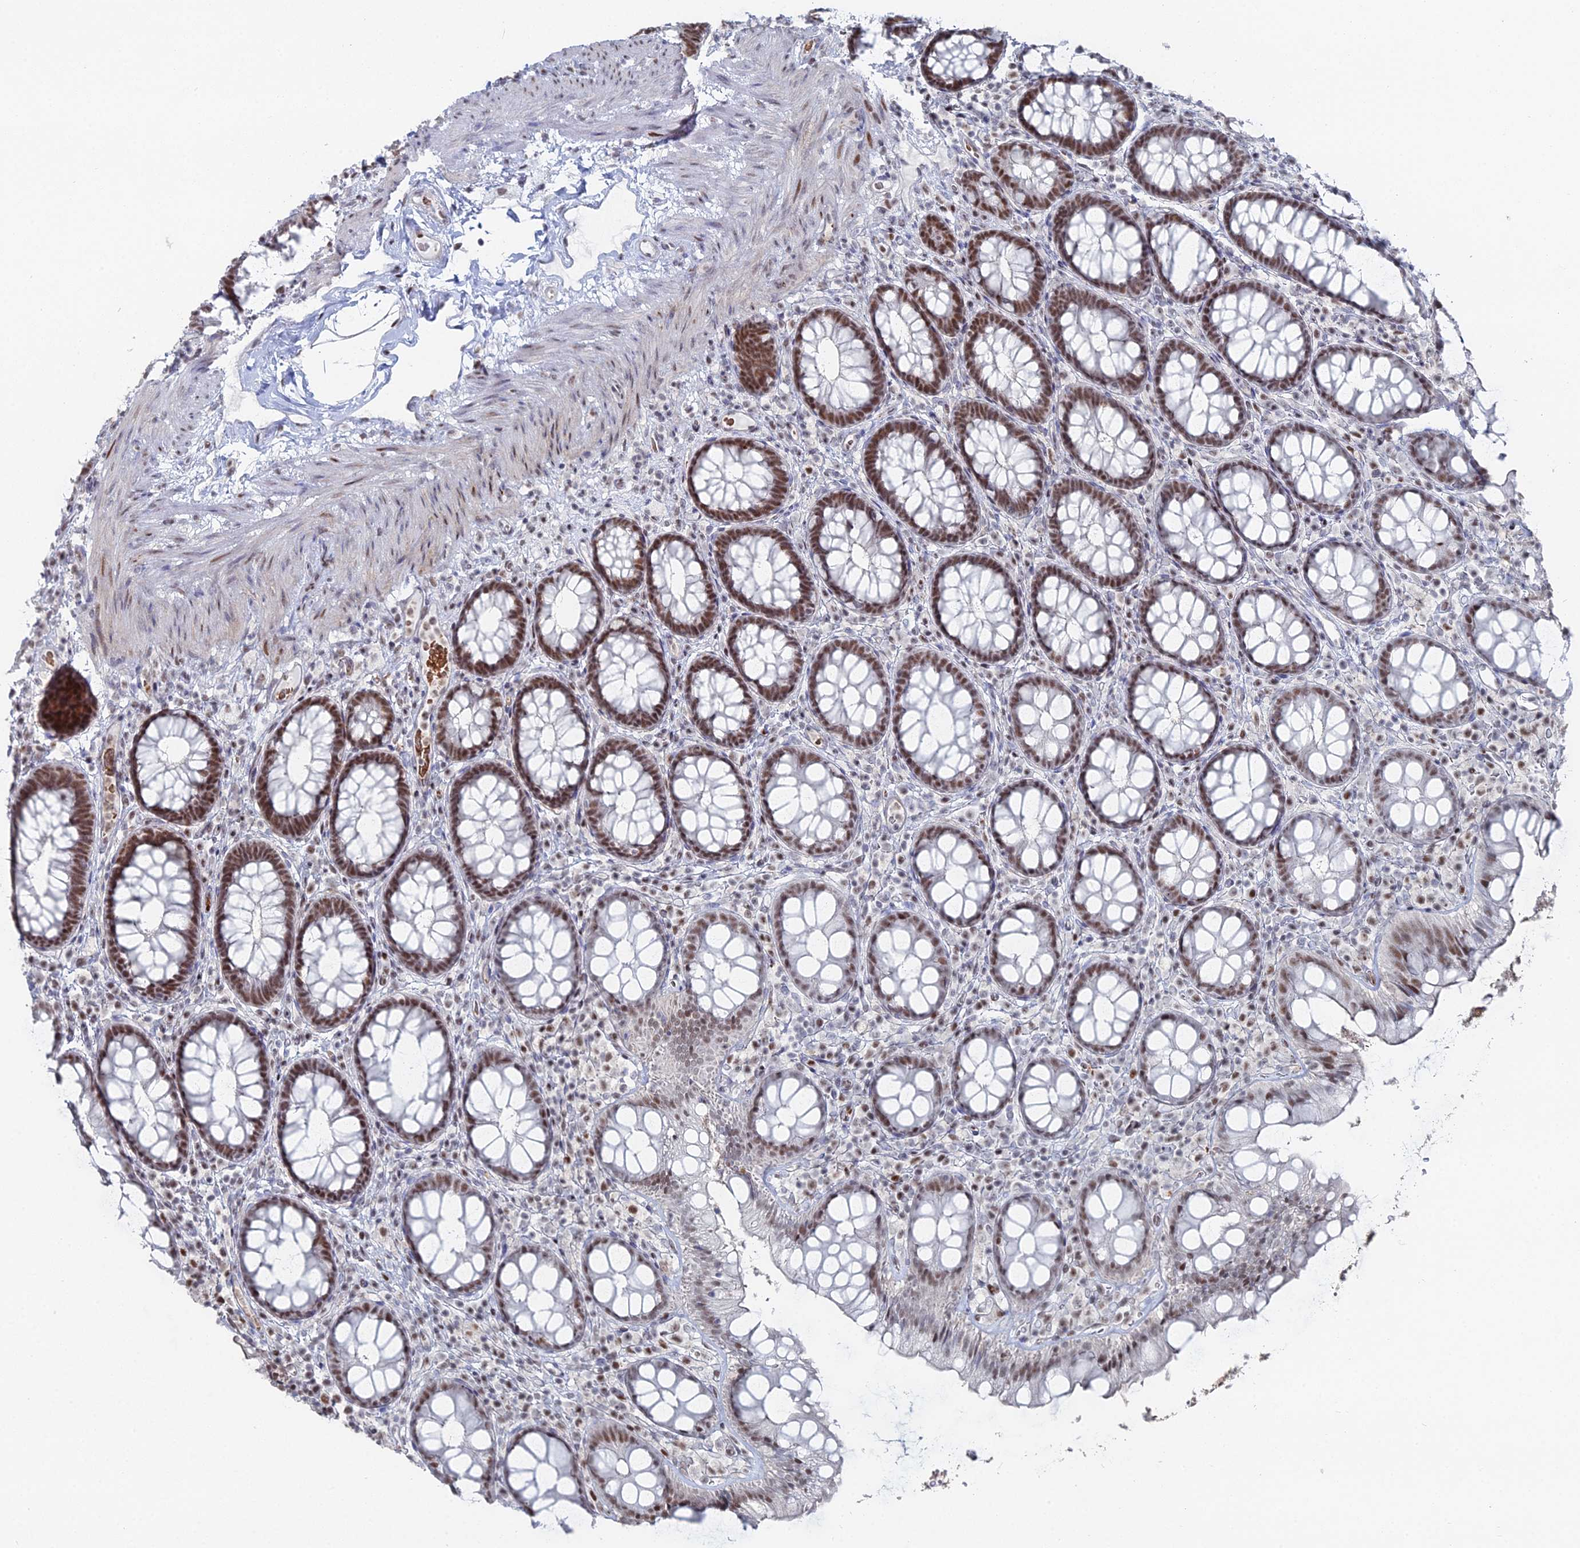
{"staining": {"intensity": "moderate", "quantity": ">75%", "location": "nuclear"}, "tissue": "rectum", "cell_type": "Glandular cells", "image_type": "normal", "snomed": [{"axis": "morphology", "description": "Normal tissue, NOS"}, {"axis": "topography", "description": "Rectum"}], "caption": "A photomicrograph showing moderate nuclear staining in about >75% of glandular cells in unremarkable rectum, as visualized by brown immunohistochemical staining.", "gene": "GSC2", "patient": {"sex": "male", "age": 83}}